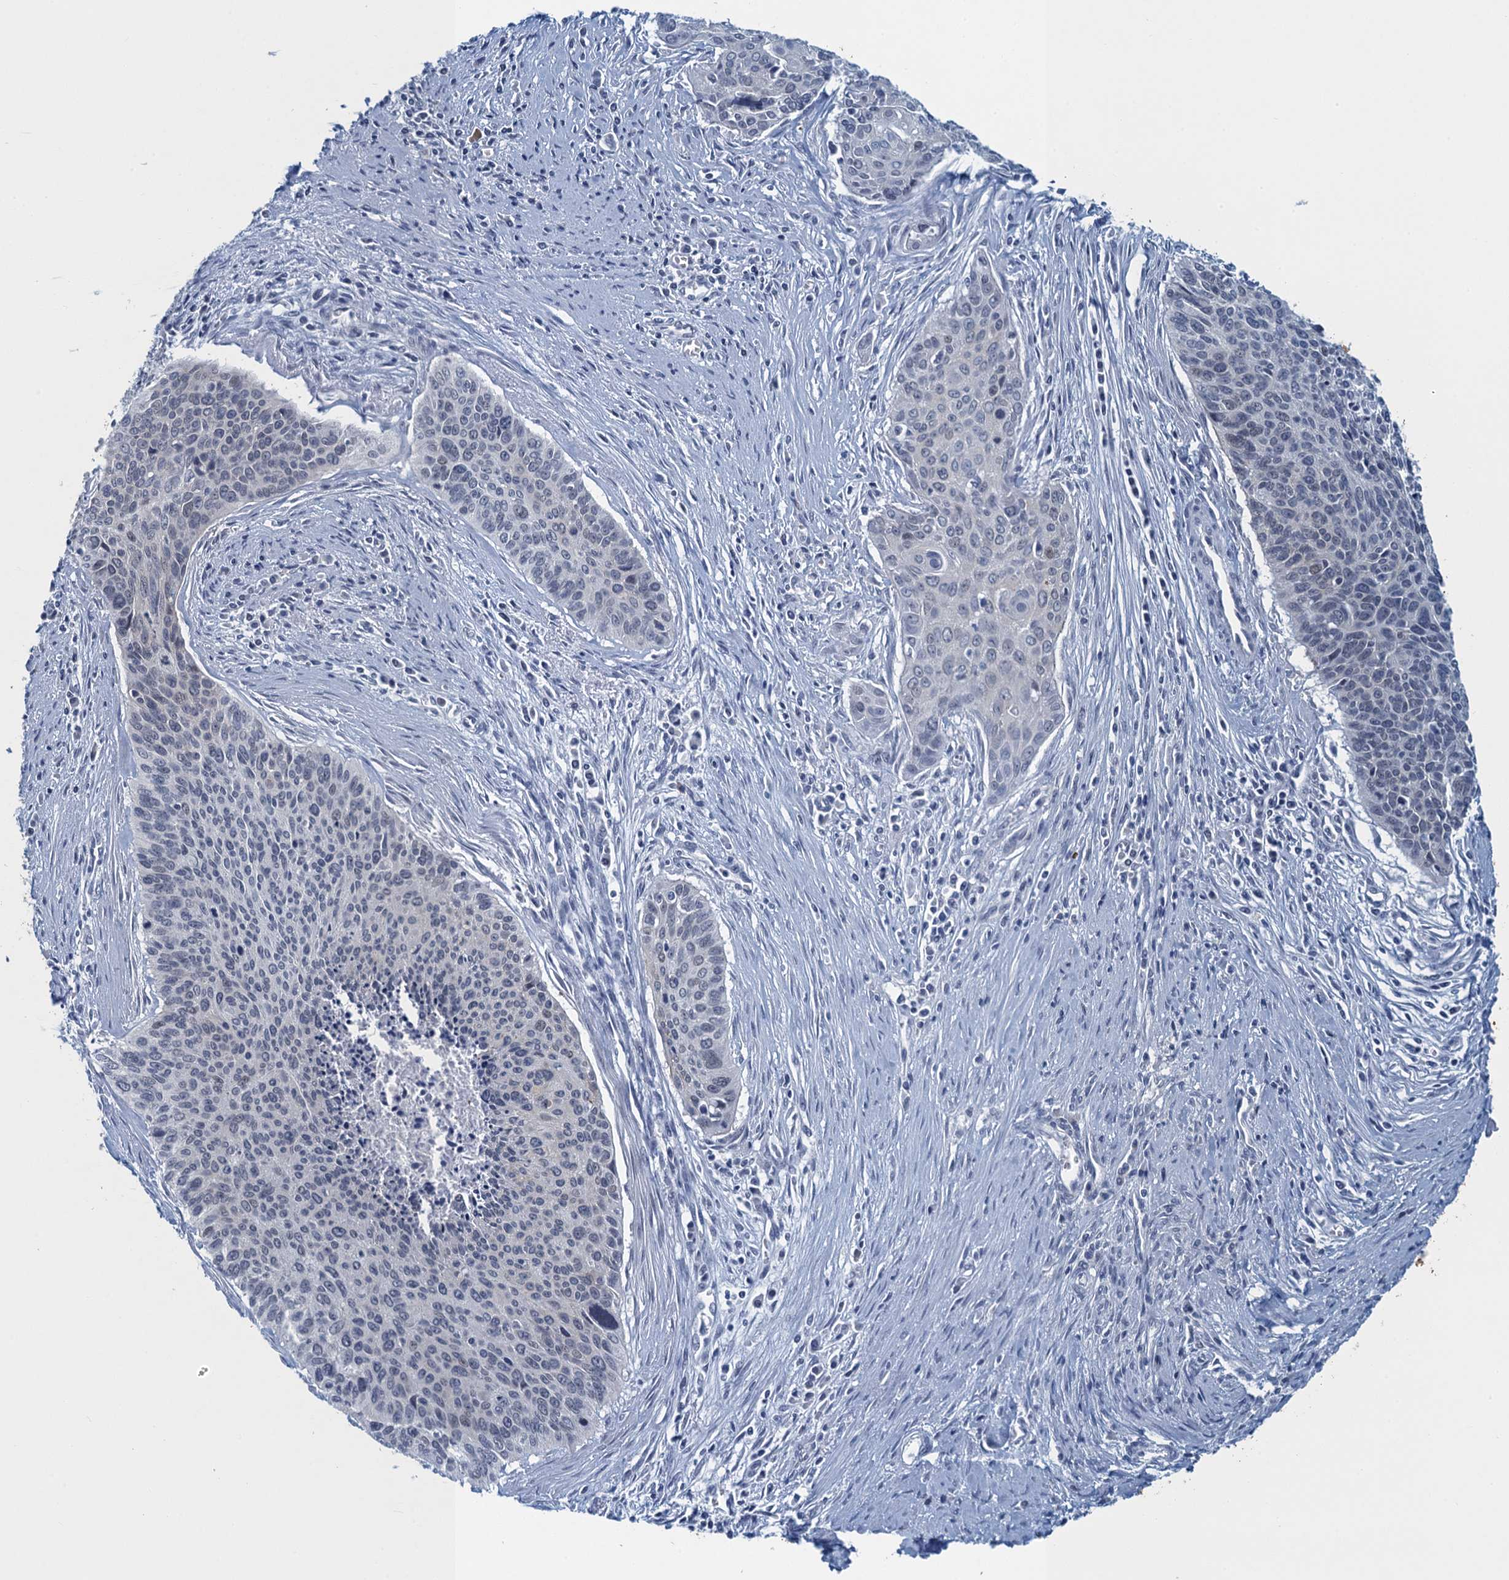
{"staining": {"intensity": "negative", "quantity": "none", "location": "none"}, "tissue": "cervical cancer", "cell_type": "Tumor cells", "image_type": "cancer", "snomed": [{"axis": "morphology", "description": "Squamous cell carcinoma, NOS"}, {"axis": "topography", "description": "Cervix"}], "caption": "IHC of human squamous cell carcinoma (cervical) demonstrates no expression in tumor cells.", "gene": "ENSG00000131152", "patient": {"sex": "female", "age": 55}}